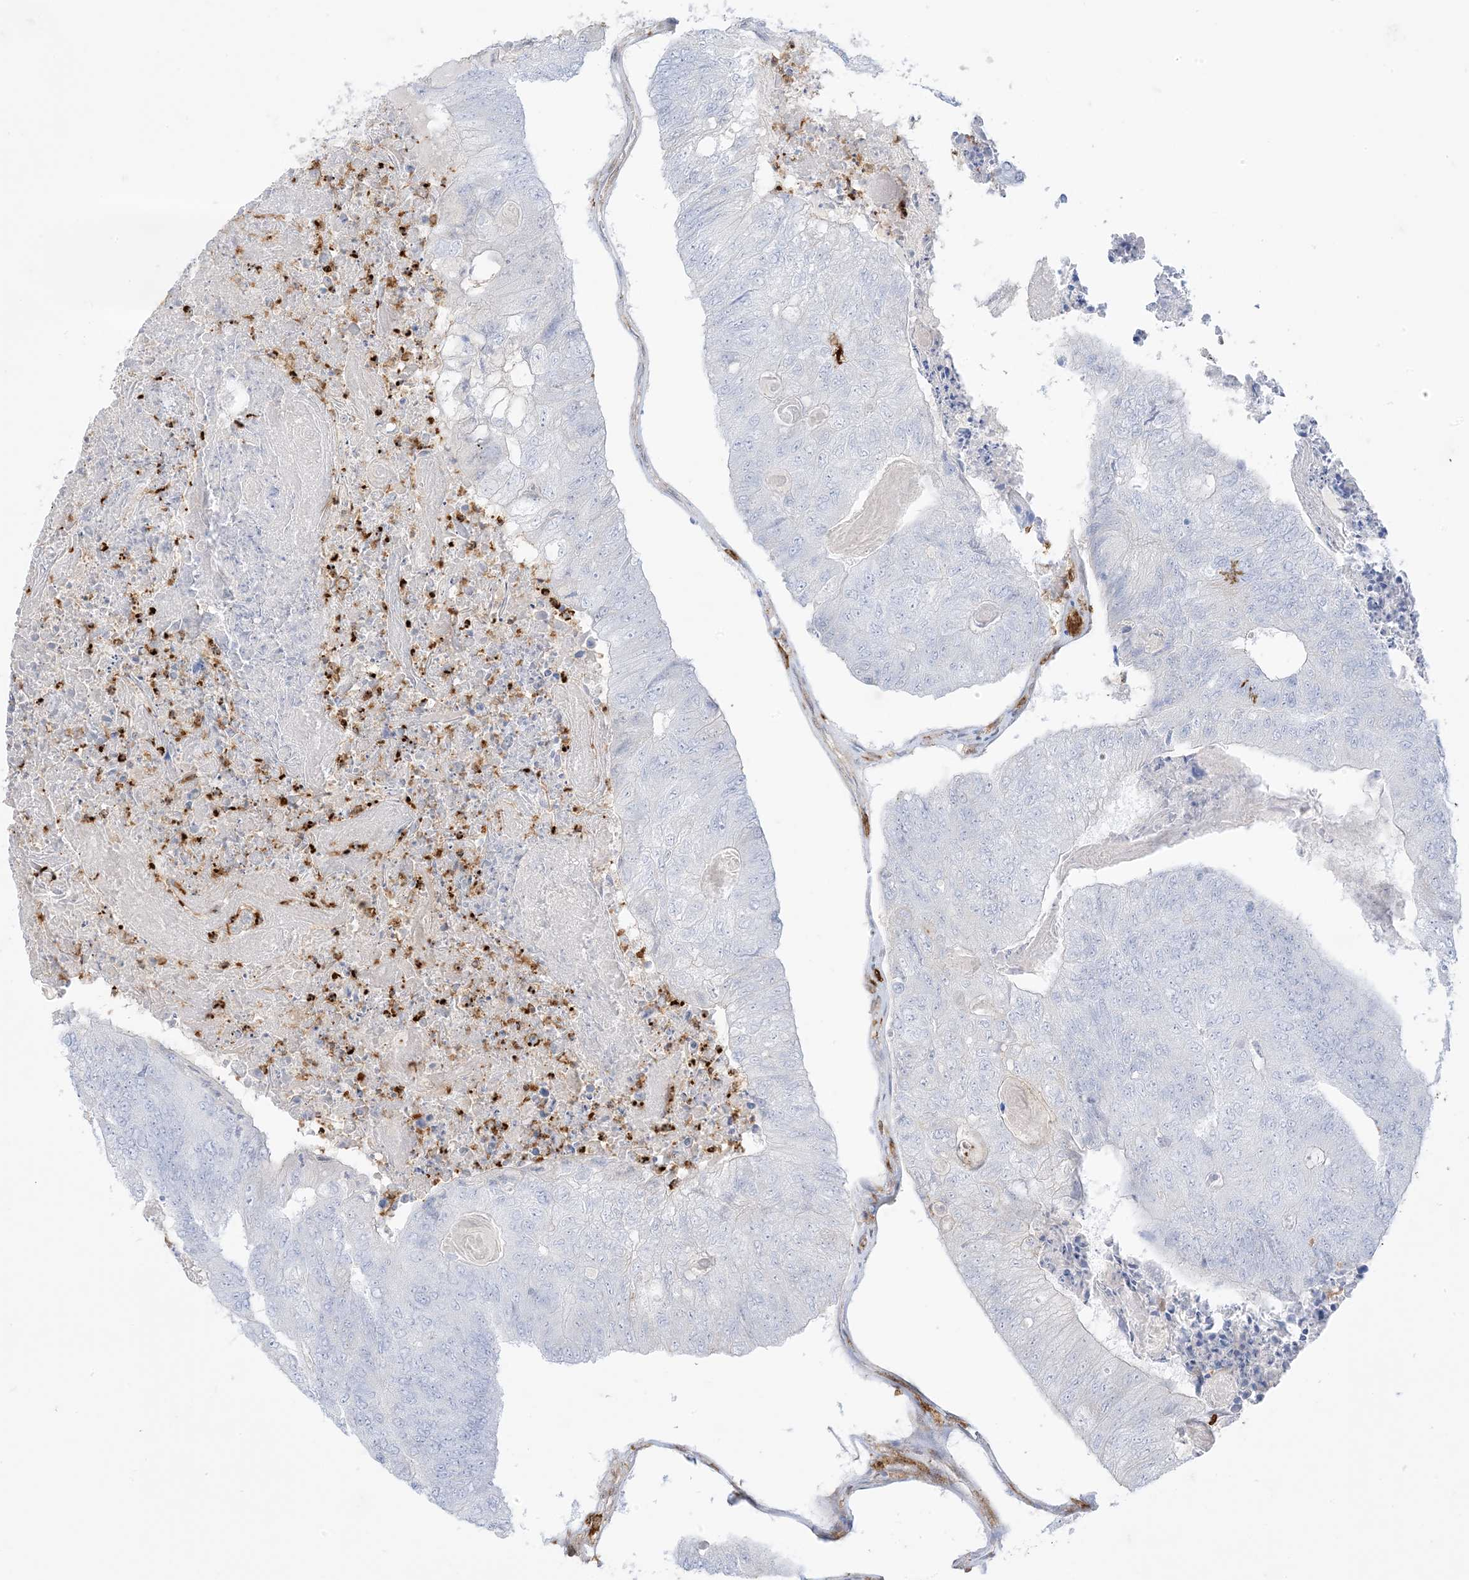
{"staining": {"intensity": "negative", "quantity": "none", "location": "none"}, "tissue": "colorectal cancer", "cell_type": "Tumor cells", "image_type": "cancer", "snomed": [{"axis": "morphology", "description": "Adenocarcinoma, NOS"}, {"axis": "topography", "description": "Colon"}], "caption": "Immunohistochemistry (IHC) of colorectal cancer (adenocarcinoma) displays no positivity in tumor cells.", "gene": "GSN", "patient": {"sex": "female", "age": 67}}